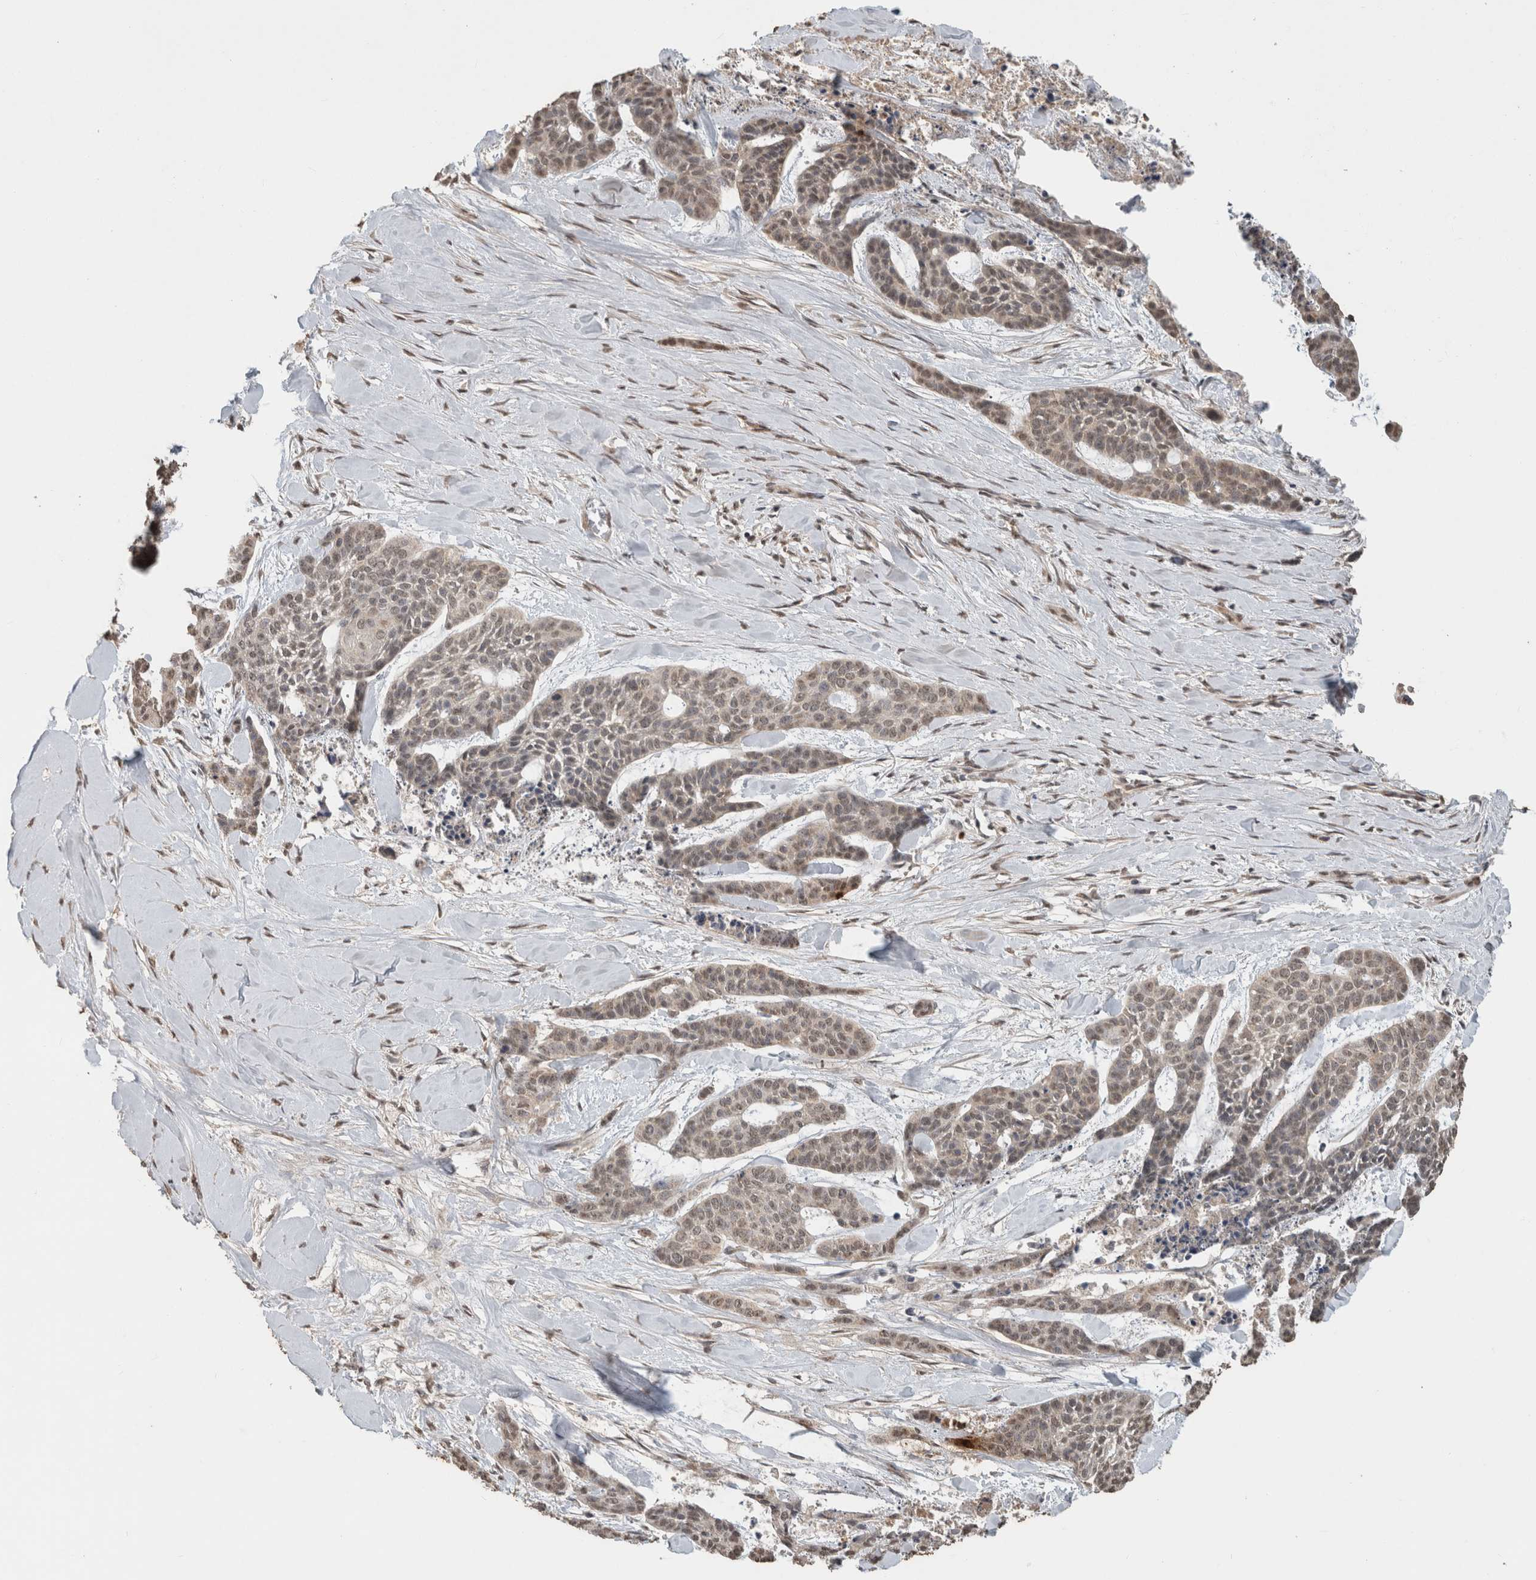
{"staining": {"intensity": "weak", "quantity": "25%-75%", "location": "cytoplasmic/membranous,nuclear"}, "tissue": "skin cancer", "cell_type": "Tumor cells", "image_type": "cancer", "snomed": [{"axis": "morphology", "description": "Basal cell carcinoma"}, {"axis": "topography", "description": "Skin"}], "caption": "Approximately 25%-75% of tumor cells in skin basal cell carcinoma exhibit weak cytoplasmic/membranous and nuclear protein staining as visualized by brown immunohistochemical staining.", "gene": "FAM3A", "patient": {"sex": "female", "age": 64}}